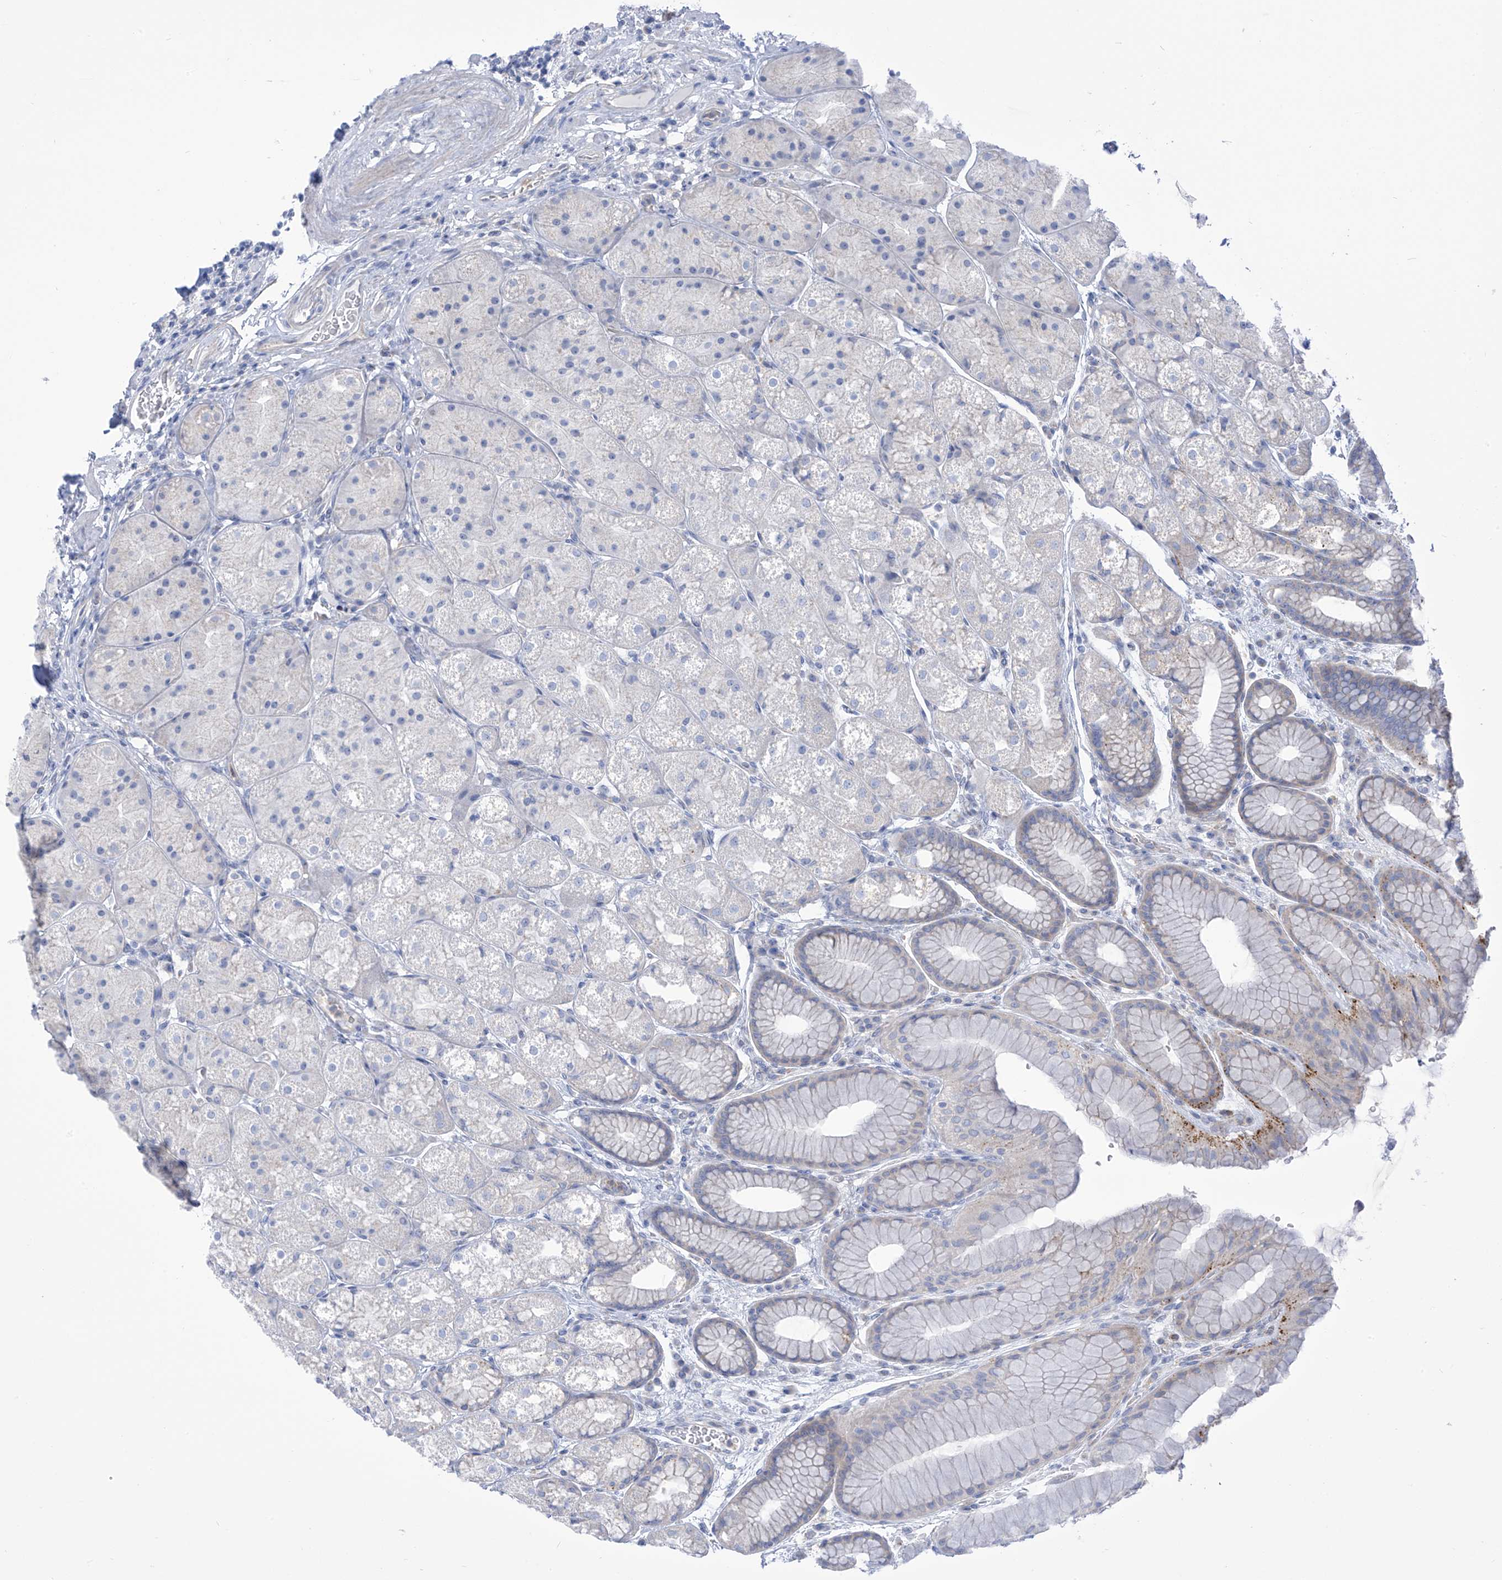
{"staining": {"intensity": "moderate", "quantity": "<25%", "location": "cytoplasmic/membranous"}, "tissue": "stomach", "cell_type": "Glandular cells", "image_type": "normal", "snomed": [{"axis": "morphology", "description": "Normal tissue, NOS"}, {"axis": "topography", "description": "Stomach"}], "caption": "Moderate cytoplasmic/membranous expression for a protein is identified in about <25% of glandular cells of unremarkable stomach using immunohistochemistry (IHC).", "gene": "FABP2", "patient": {"sex": "male", "age": 57}}